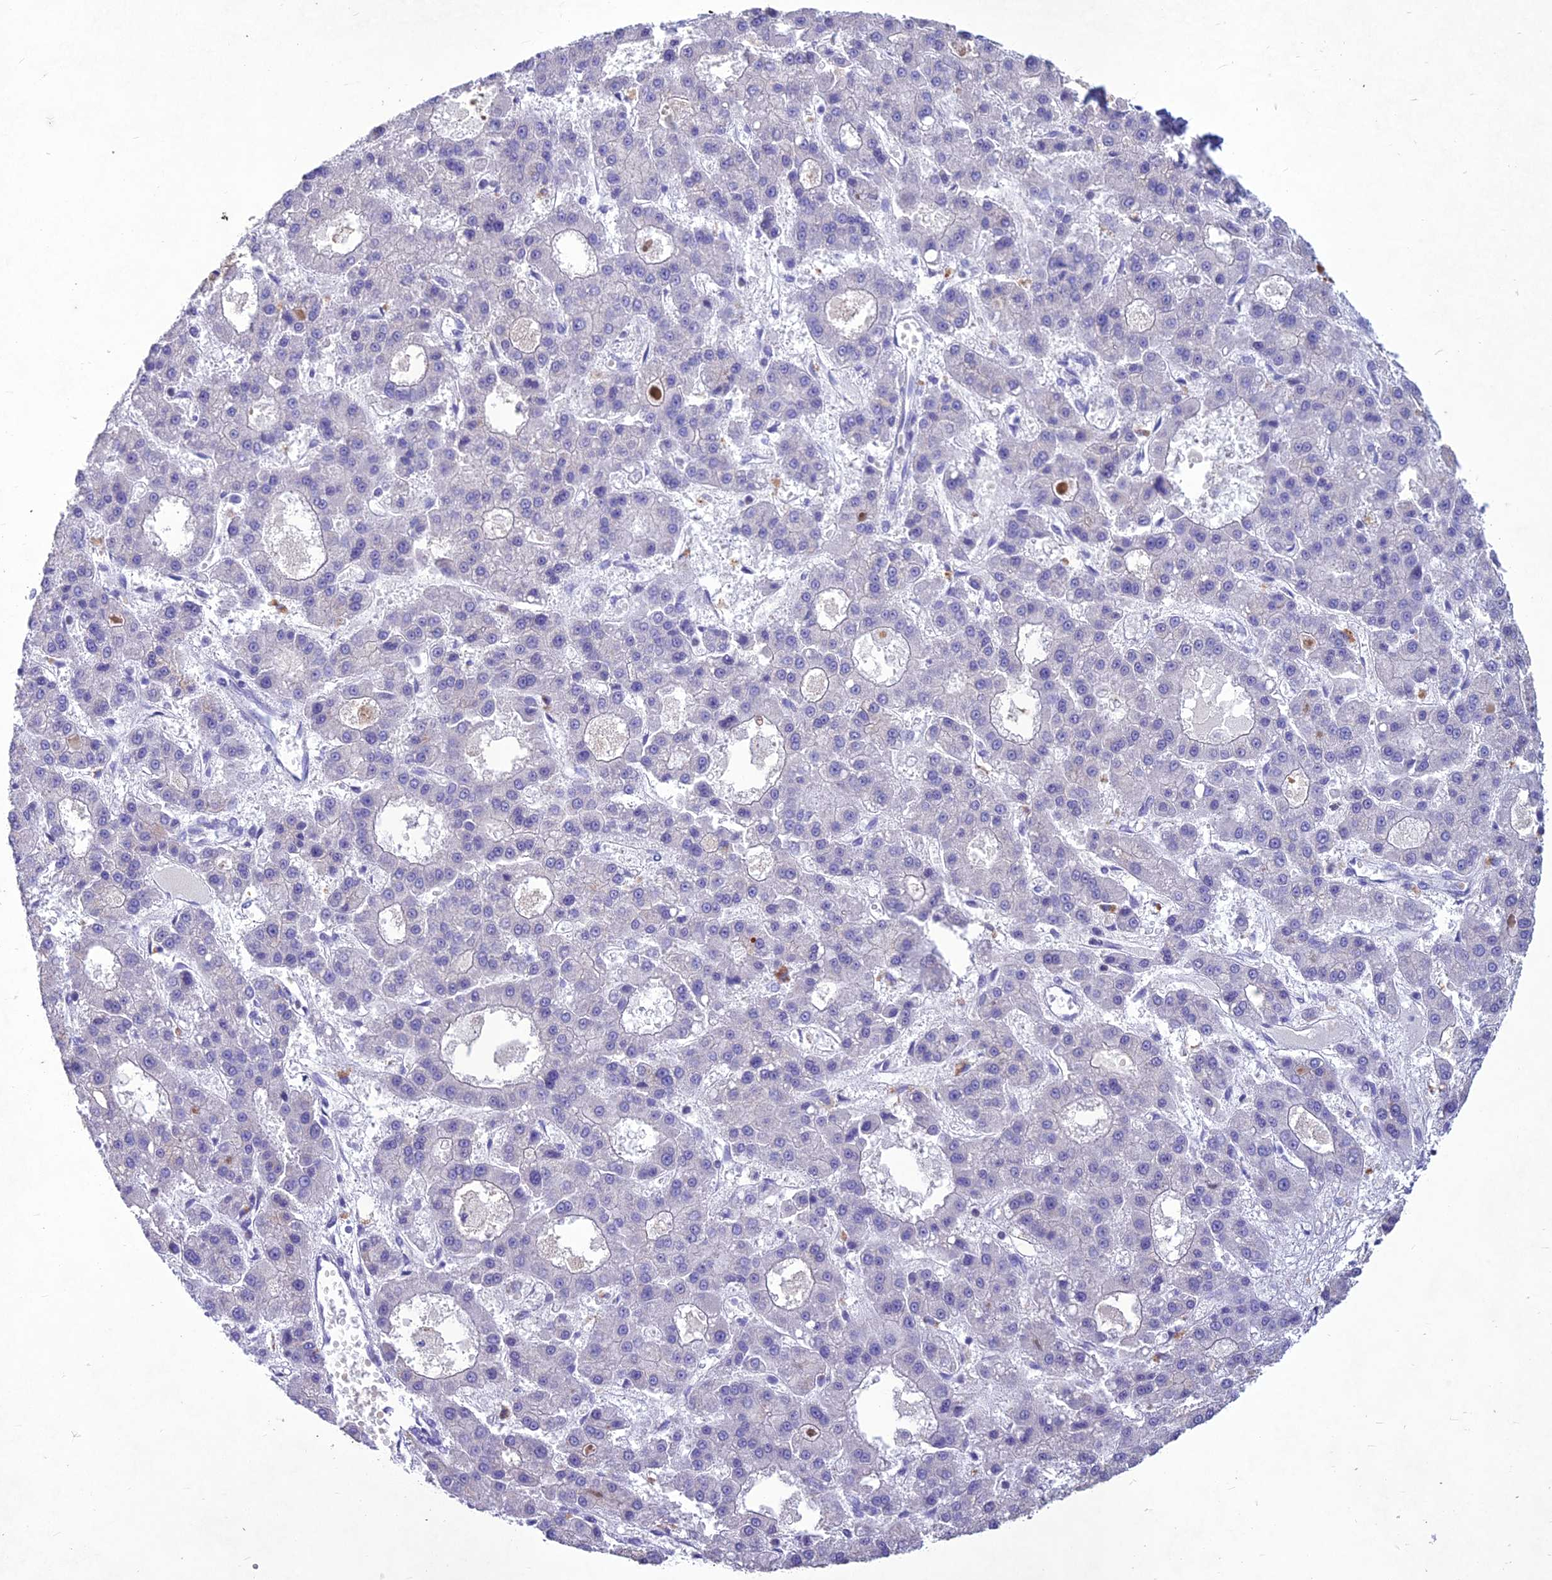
{"staining": {"intensity": "negative", "quantity": "none", "location": "none"}, "tissue": "liver cancer", "cell_type": "Tumor cells", "image_type": "cancer", "snomed": [{"axis": "morphology", "description": "Carcinoma, Hepatocellular, NOS"}, {"axis": "topography", "description": "Liver"}], "caption": "The micrograph reveals no staining of tumor cells in liver hepatocellular carcinoma.", "gene": "IFT172", "patient": {"sex": "male", "age": 70}}